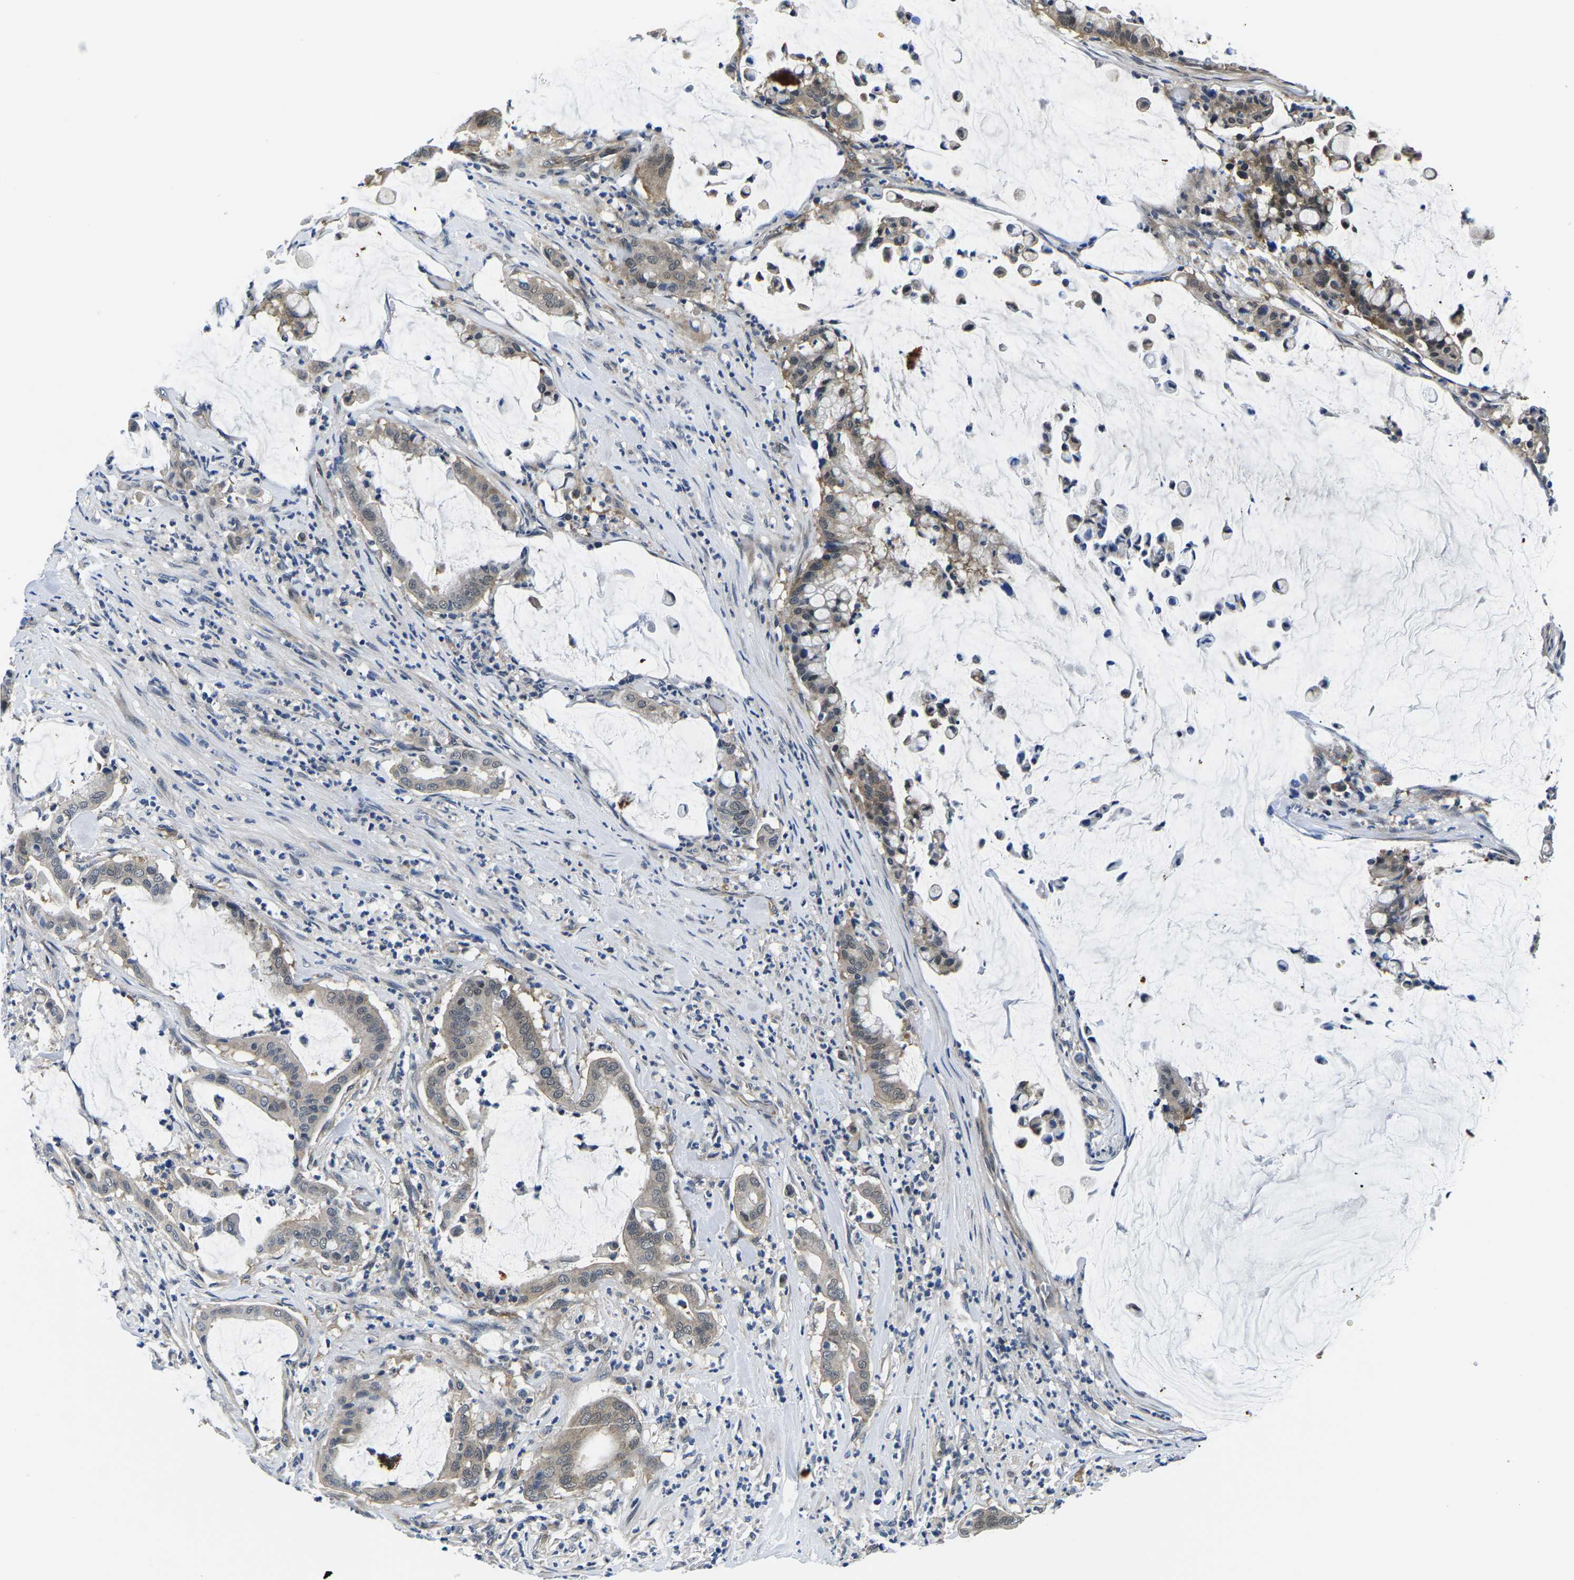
{"staining": {"intensity": "moderate", "quantity": ">75%", "location": "cytoplasmic/membranous"}, "tissue": "pancreatic cancer", "cell_type": "Tumor cells", "image_type": "cancer", "snomed": [{"axis": "morphology", "description": "Adenocarcinoma, NOS"}, {"axis": "topography", "description": "Pancreas"}], "caption": "Pancreatic cancer (adenocarcinoma) stained for a protein shows moderate cytoplasmic/membranous positivity in tumor cells. (DAB (3,3'-diaminobenzidine) = brown stain, brightfield microscopy at high magnification).", "gene": "GSK3B", "patient": {"sex": "male", "age": 41}}